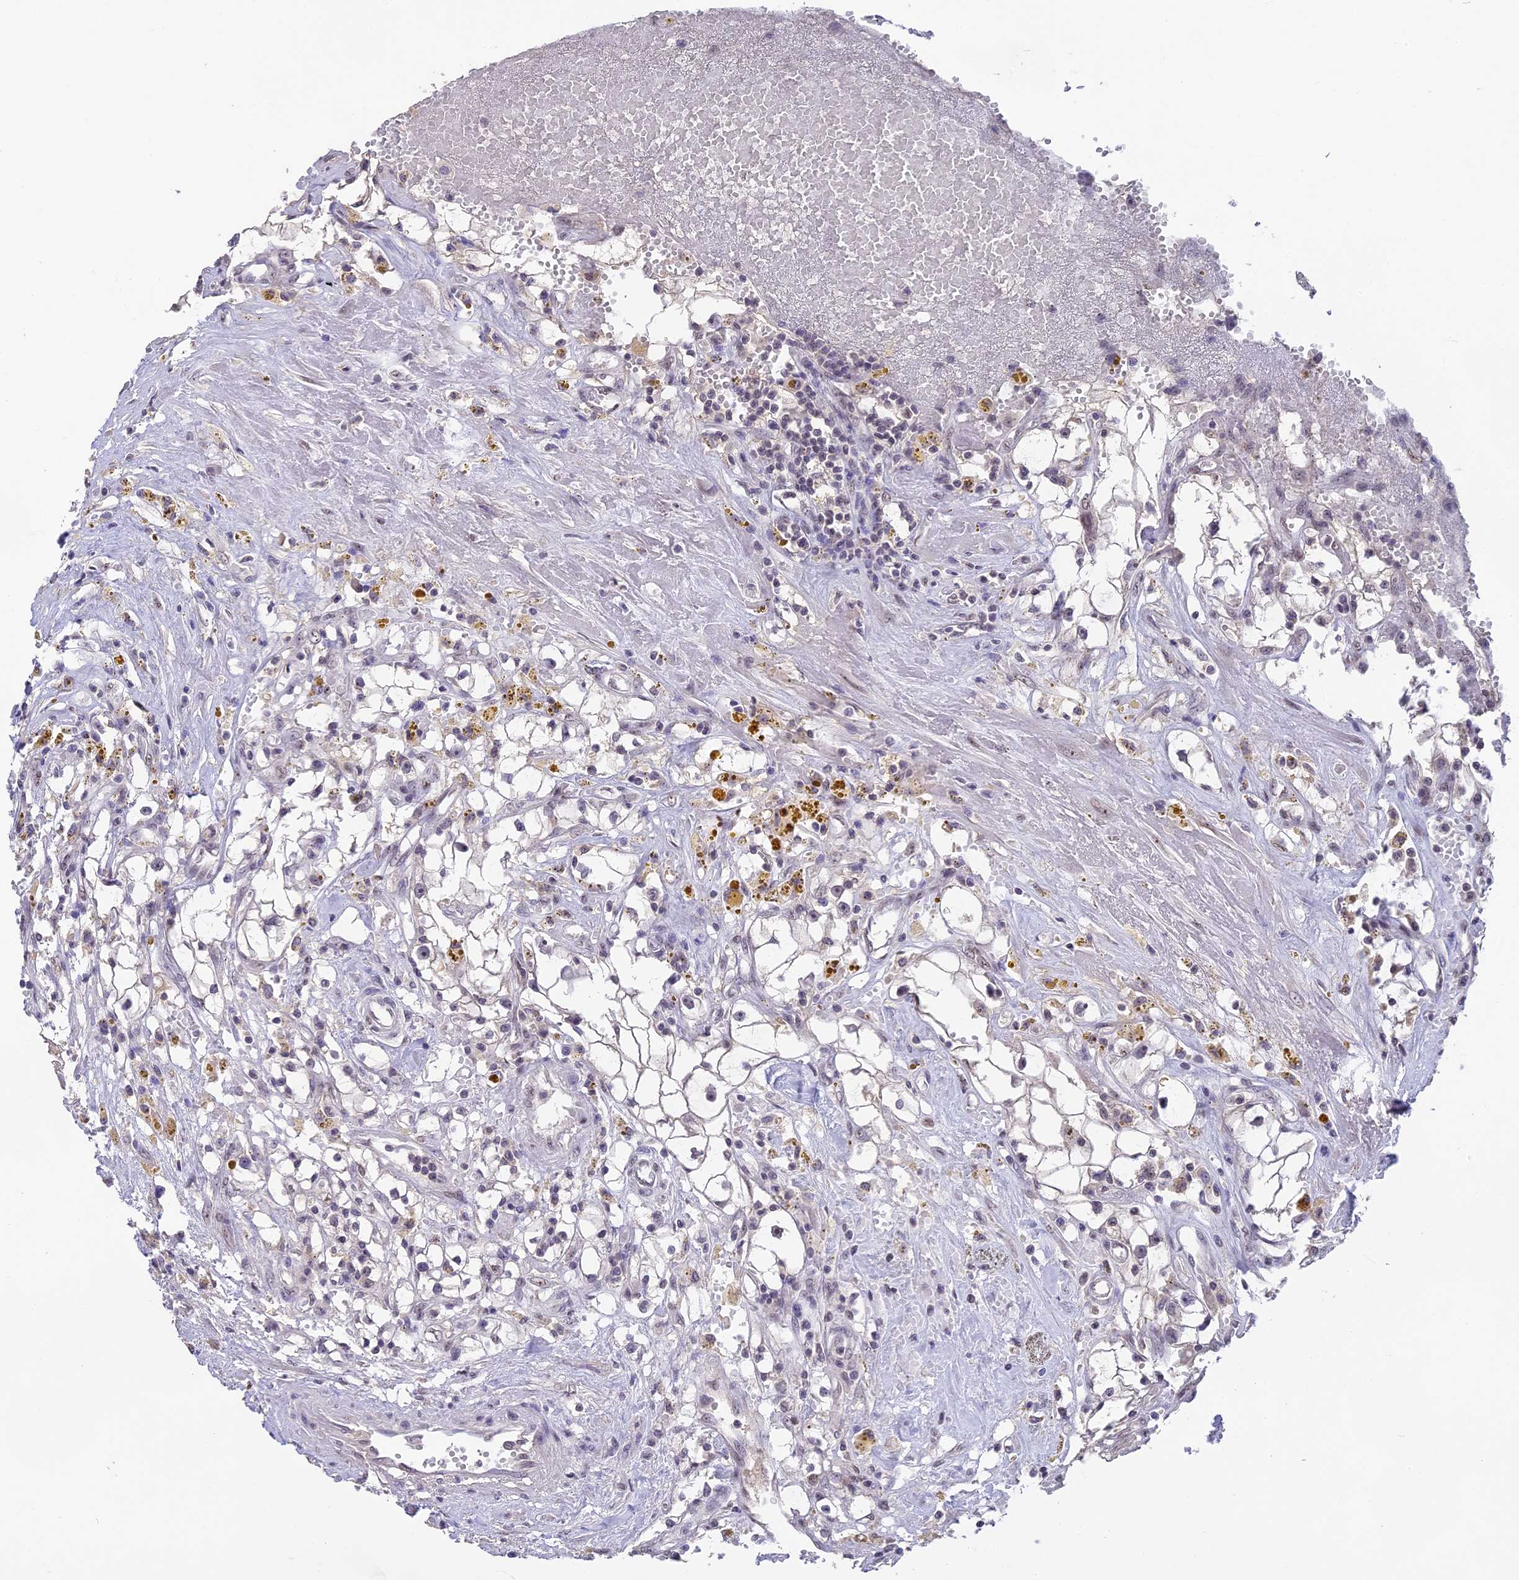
{"staining": {"intensity": "negative", "quantity": "none", "location": "none"}, "tissue": "renal cancer", "cell_type": "Tumor cells", "image_type": "cancer", "snomed": [{"axis": "morphology", "description": "Adenocarcinoma, NOS"}, {"axis": "topography", "description": "Kidney"}], "caption": "IHC image of renal adenocarcinoma stained for a protein (brown), which reveals no expression in tumor cells. (DAB (3,3'-diaminobenzidine) immunohistochemistry (IHC) visualized using brightfield microscopy, high magnification).", "gene": "SETD2", "patient": {"sex": "male", "age": 56}}